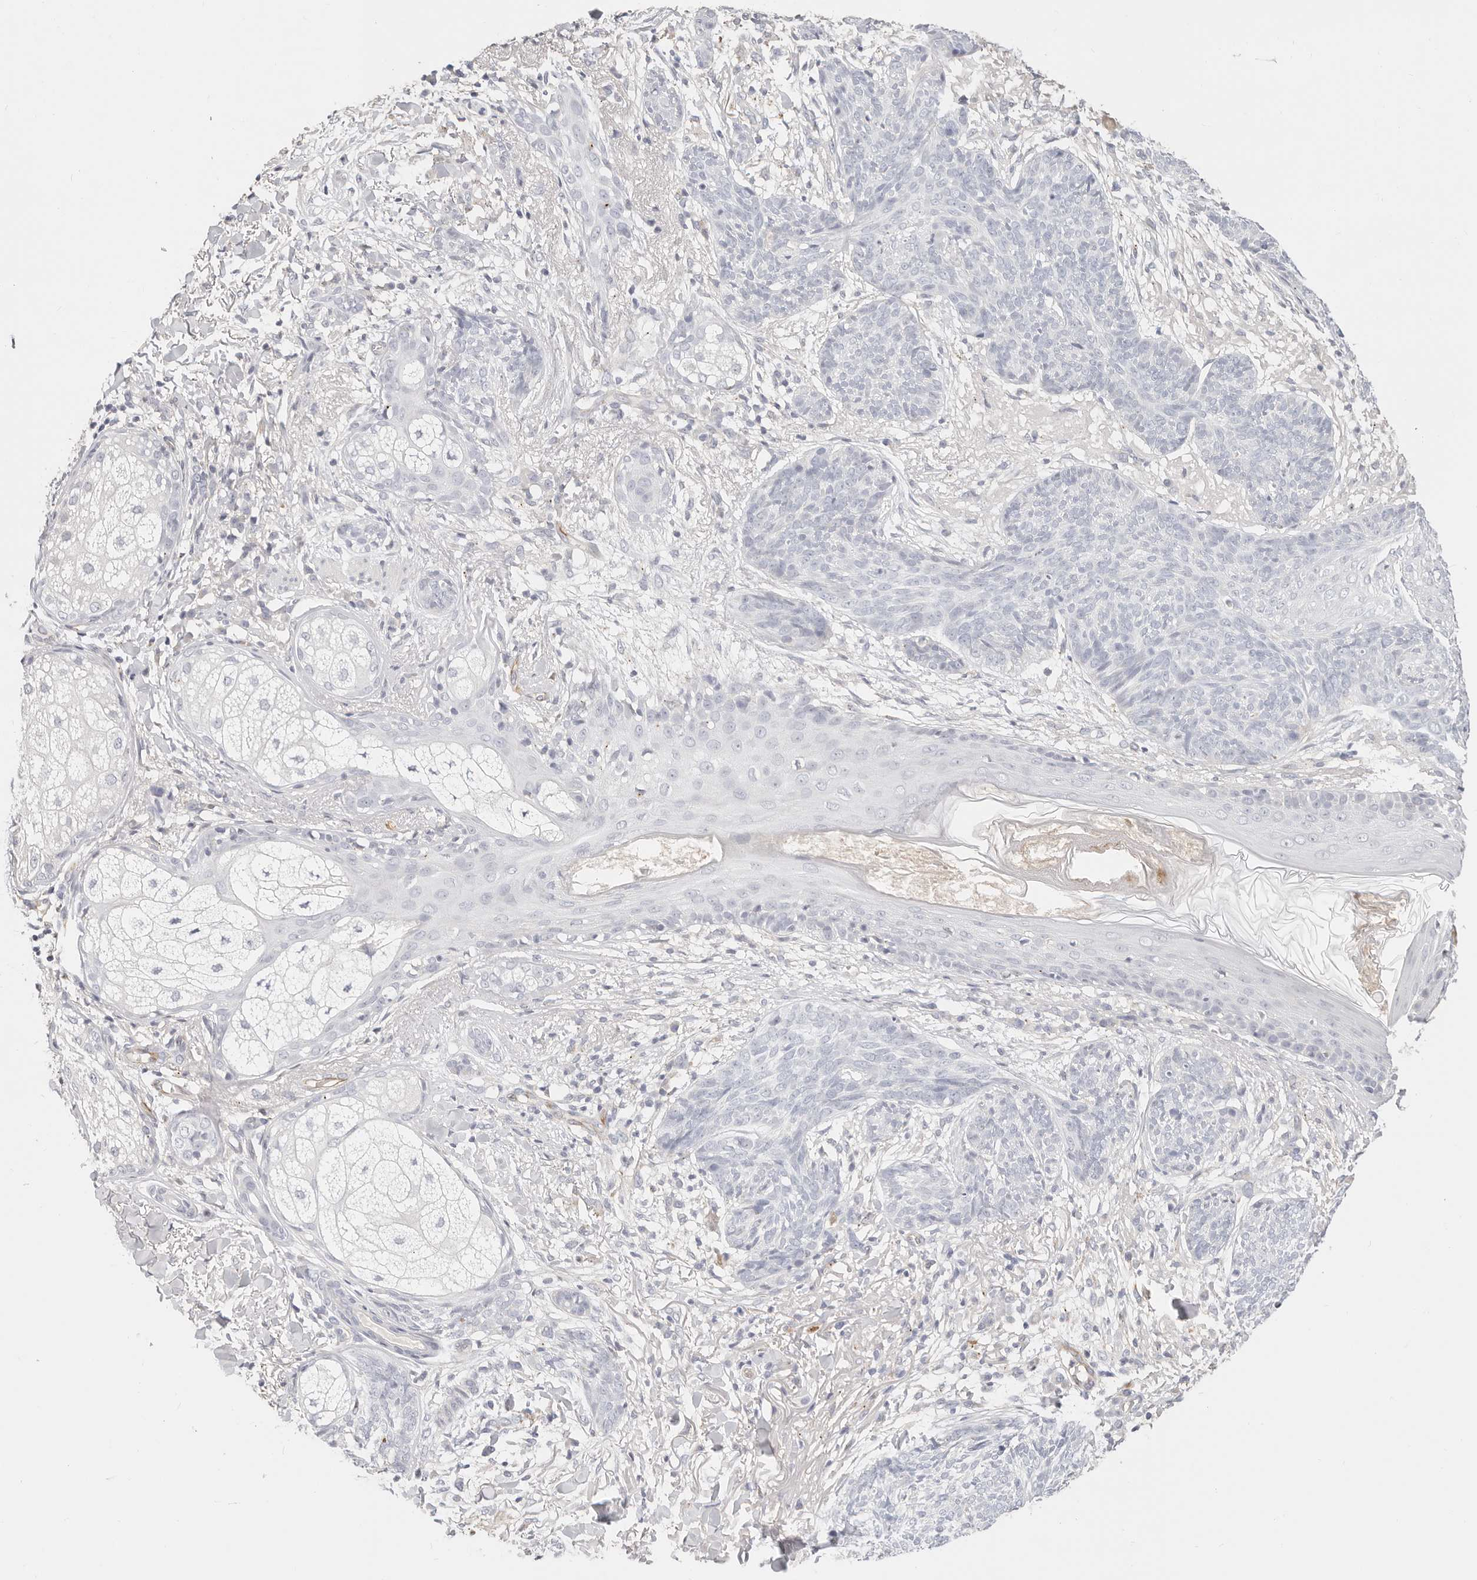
{"staining": {"intensity": "negative", "quantity": "none", "location": "none"}, "tissue": "skin cancer", "cell_type": "Tumor cells", "image_type": "cancer", "snomed": [{"axis": "morphology", "description": "Basal cell carcinoma"}, {"axis": "topography", "description": "Skin"}], "caption": "Tumor cells are negative for brown protein staining in skin cancer.", "gene": "ZRANB1", "patient": {"sex": "male", "age": 85}}